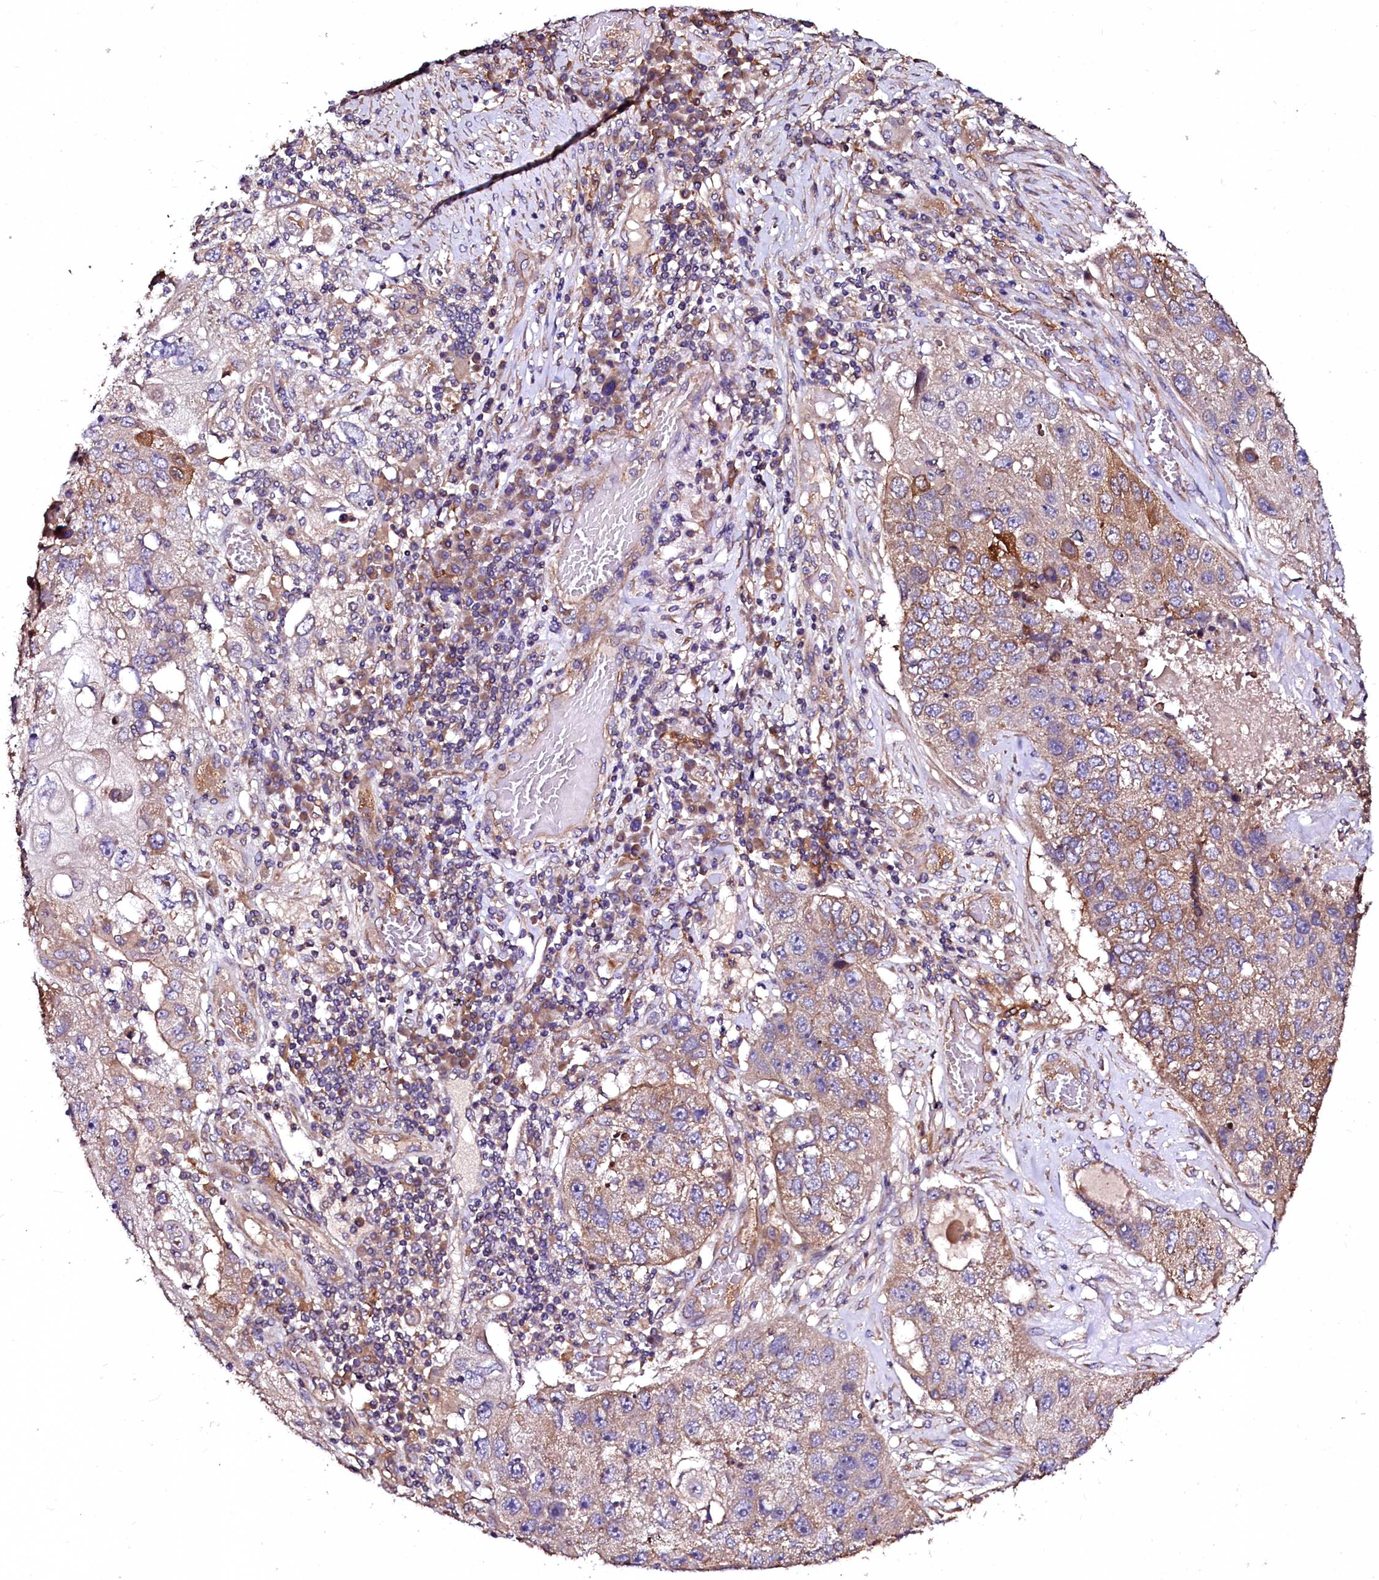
{"staining": {"intensity": "weak", "quantity": "25%-75%", "location": "cytoplasmic/membranous"}, "tissue": "lung cancer", "cell_type": "Tumor cells", "image_type": "cancer", "snomed": [{"axis": "morphology", "description": "Squamous cell carcinoma, NOS"}, {"axis": "topography", "description": "Lung"}], "caption": "A low amount of weak cytoplasmic/membranous expression is seen in approximately 25%-75% of tumor cells in lung cancer tissue.", "gene": "APPL2", "patient": {"sex": "male", "age": 61}}